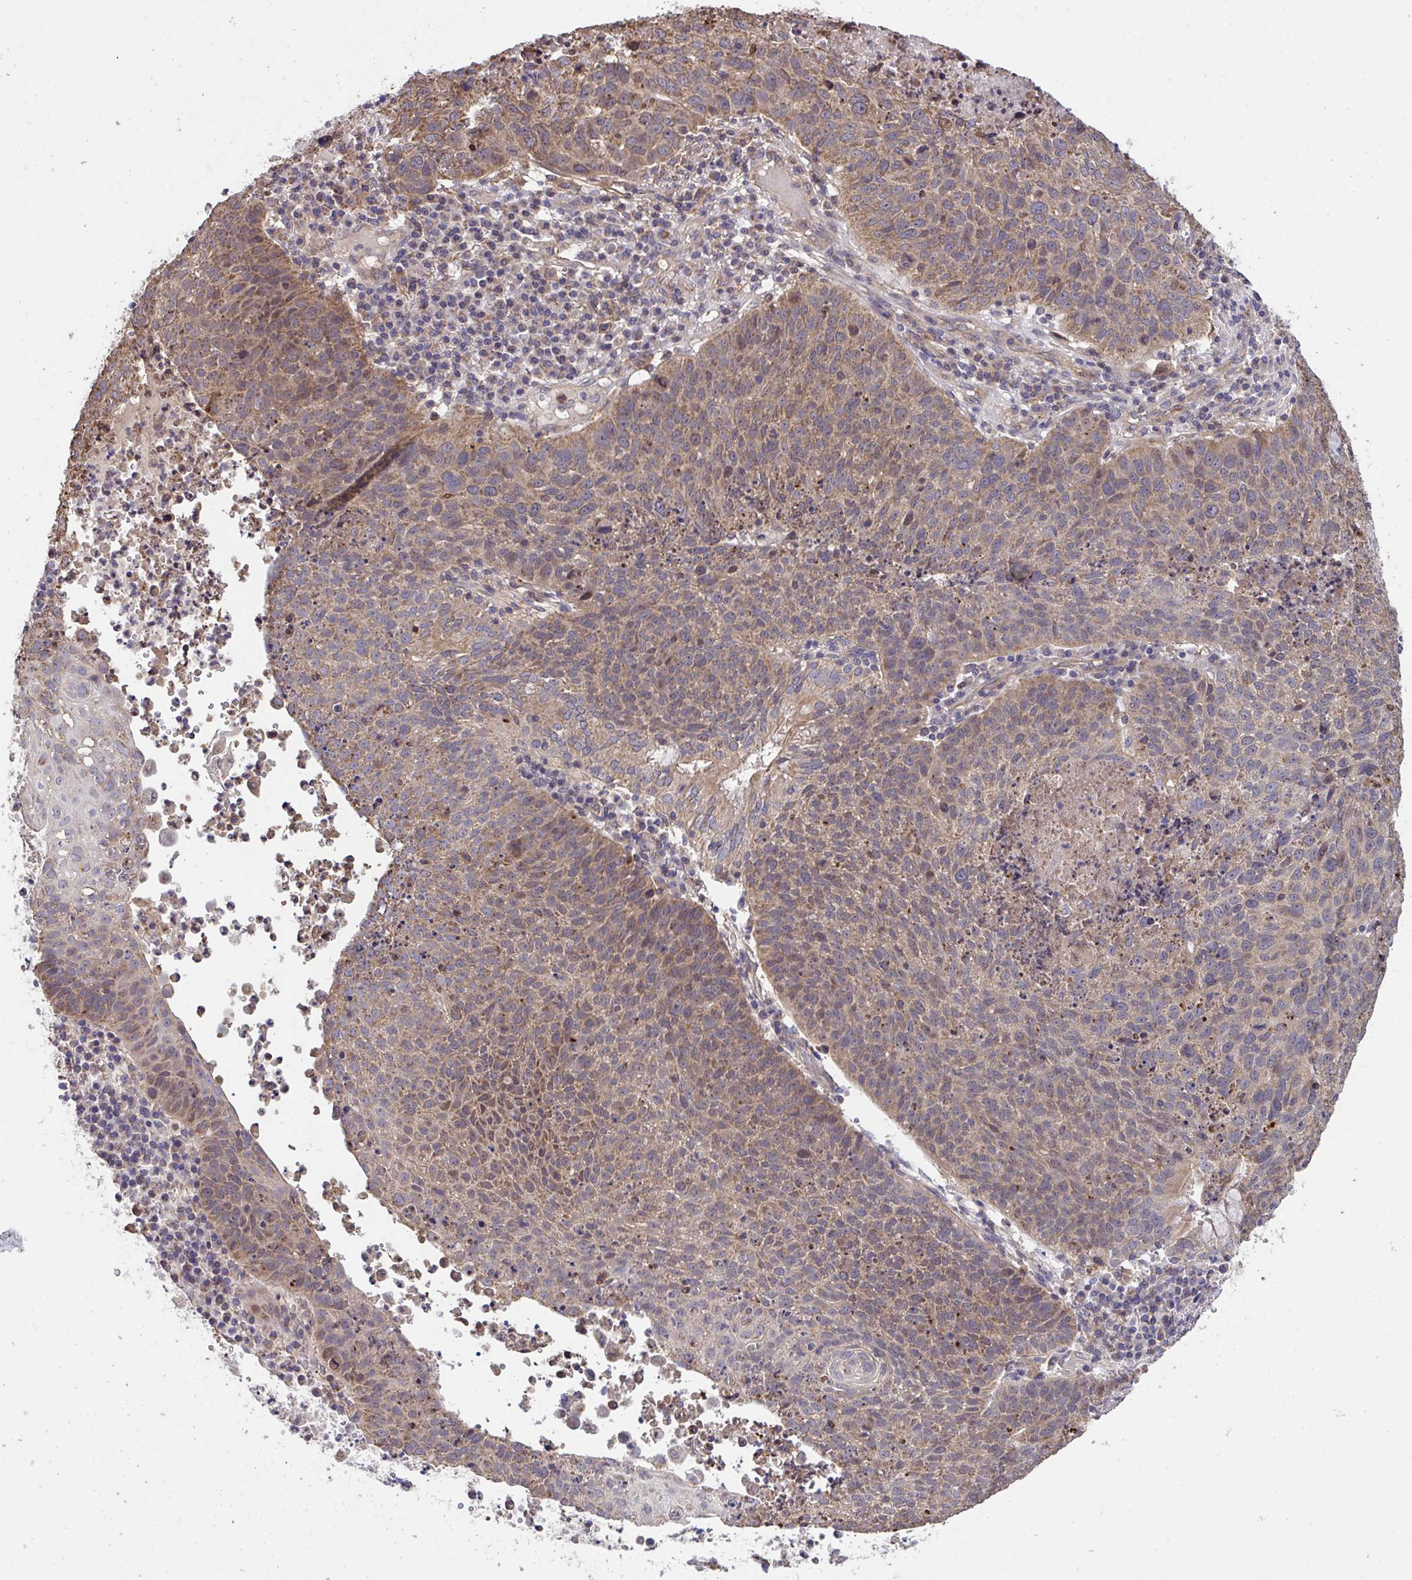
{"staining": {"intensity": "weak", "quantity": "25%-75%", "location": "cytoplasmic/membranous"}, "tissue": "lung cancer", "cell_type": "Tumor cells", "image_type": "cancer", "snomed": [{"axis": "morphology", "description": "Squamous cell carcinoma, NOS"}, {"axis": "topography", "description": "Lung"}], "caption": "Approximately 25%-75% of tumor cells in human lung cancer (squamous cell carcinoma) demonstrate weak cytoplasmic/membranous protein positivity as visualized by brown immunohistochemical staining.", "gene": "PPM1H", "patient": {"sex": "male", "age": 63}}